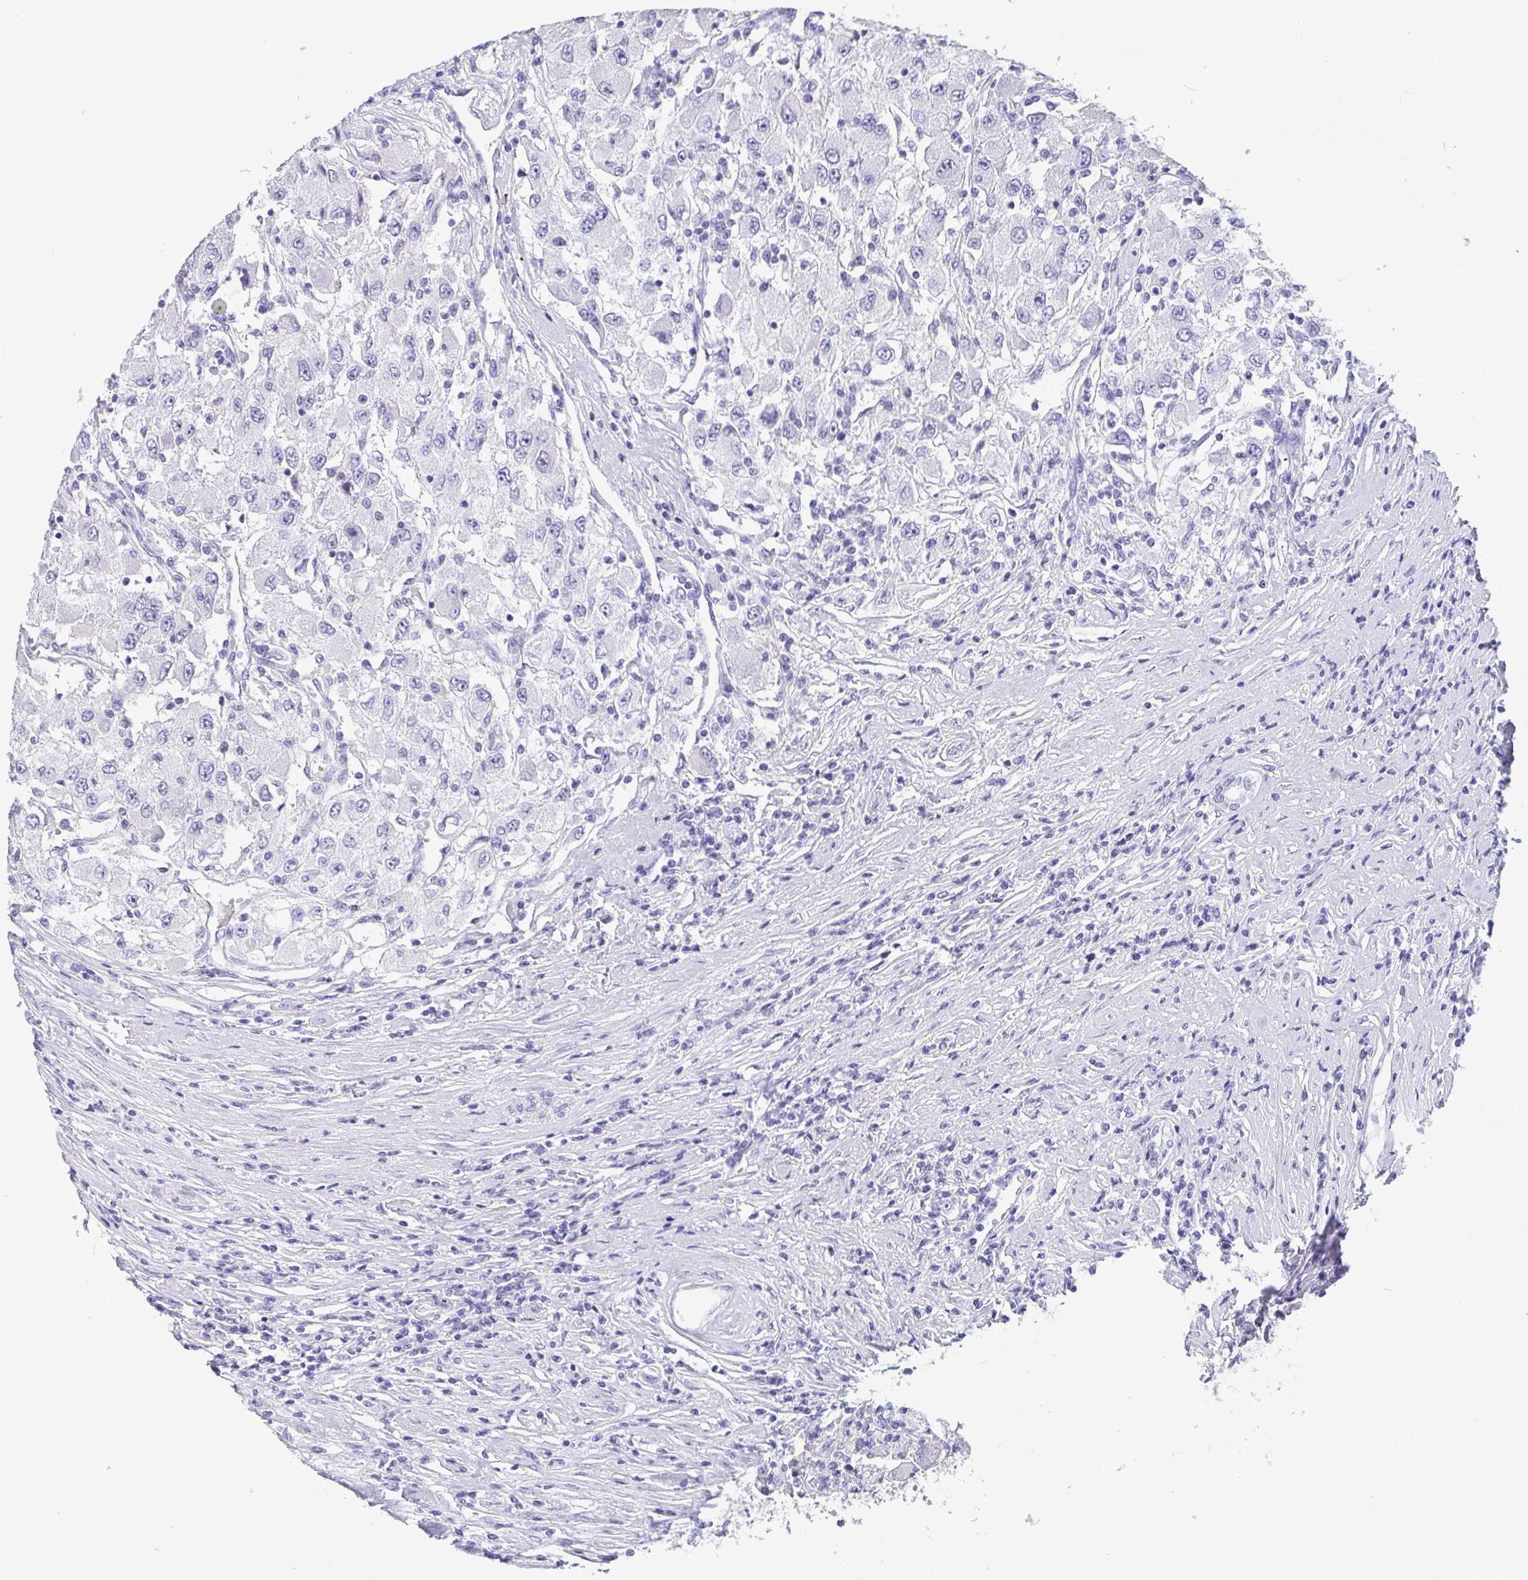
{"staining": {"intensity": "negative", "quantity": "none", "location": "none"}, "tissue": "renal cancer", "cell_type": "Tumor cells", "image_type": "cancer", "snomed": [{"axis": "morphology", "description": "Adenocarcinoma, NOS"}, {"axis": "topography", "description": "Kidney"}], "caption": "This is a photomicrograph of immunohistochemistry (IHC) staining of adenocarcinoma (renal), which shows no staining in tumor cells.", "gene": "IDH1", "patient": {"sex": "female", "age": 67}}